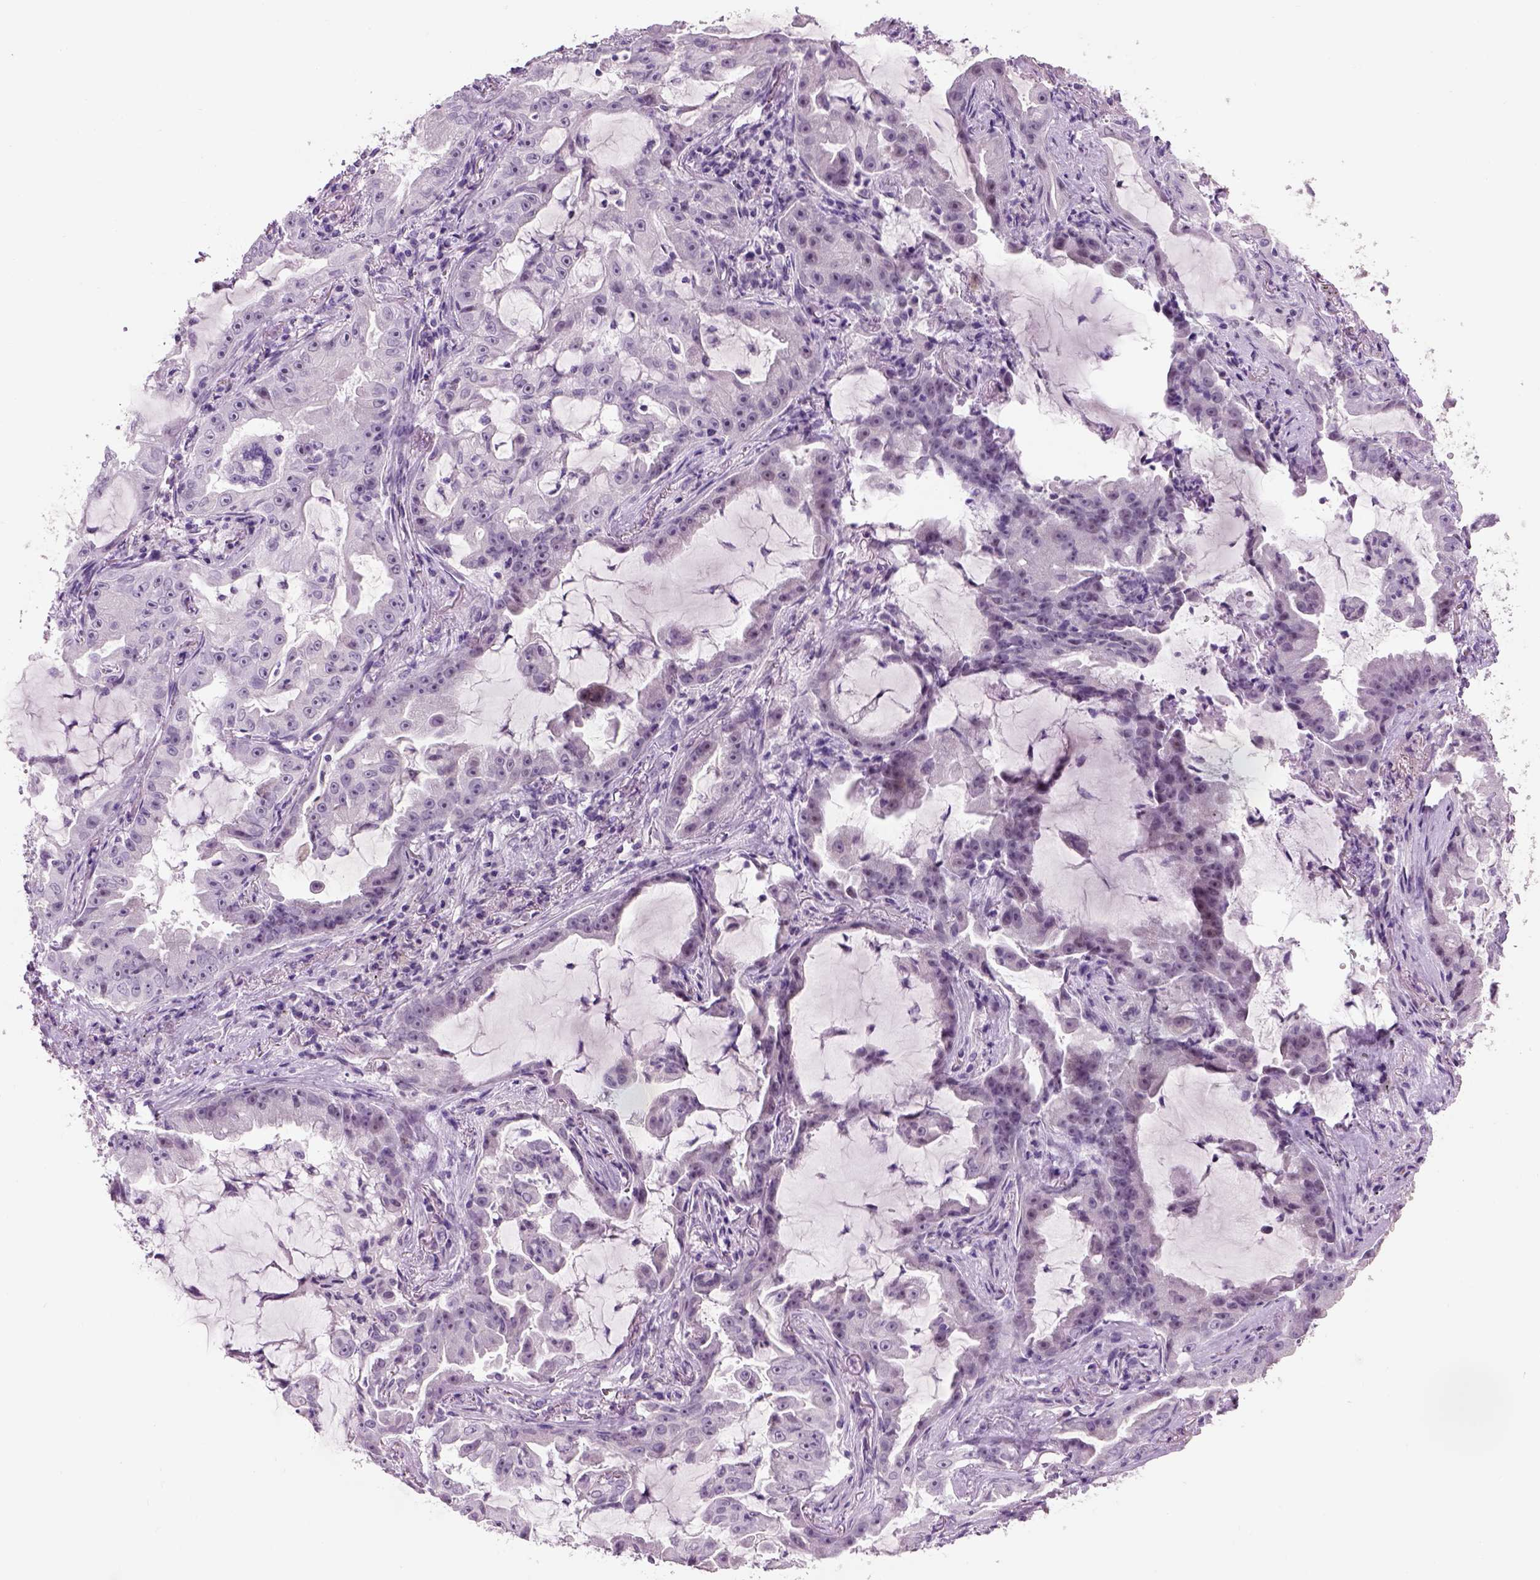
{"staining": {"intensity": "negative", "quantity": "none", "location": "none"}, "tissue": "lung cancer", "cell_type": "Tumor cells", "image_type": "cancer", "snomed": [{"axis": "morphology", "description": "Adenocarcinoma, NOS"}, {"axis": "topography", "description": "Lung"}], "caption": "A photomicrograph of adenocarcinoma (lung) stained for a protein shows no brown staining in tumor cells.", "gene": "GABRB2", "patient": {"sex": "female", "age": 52}}